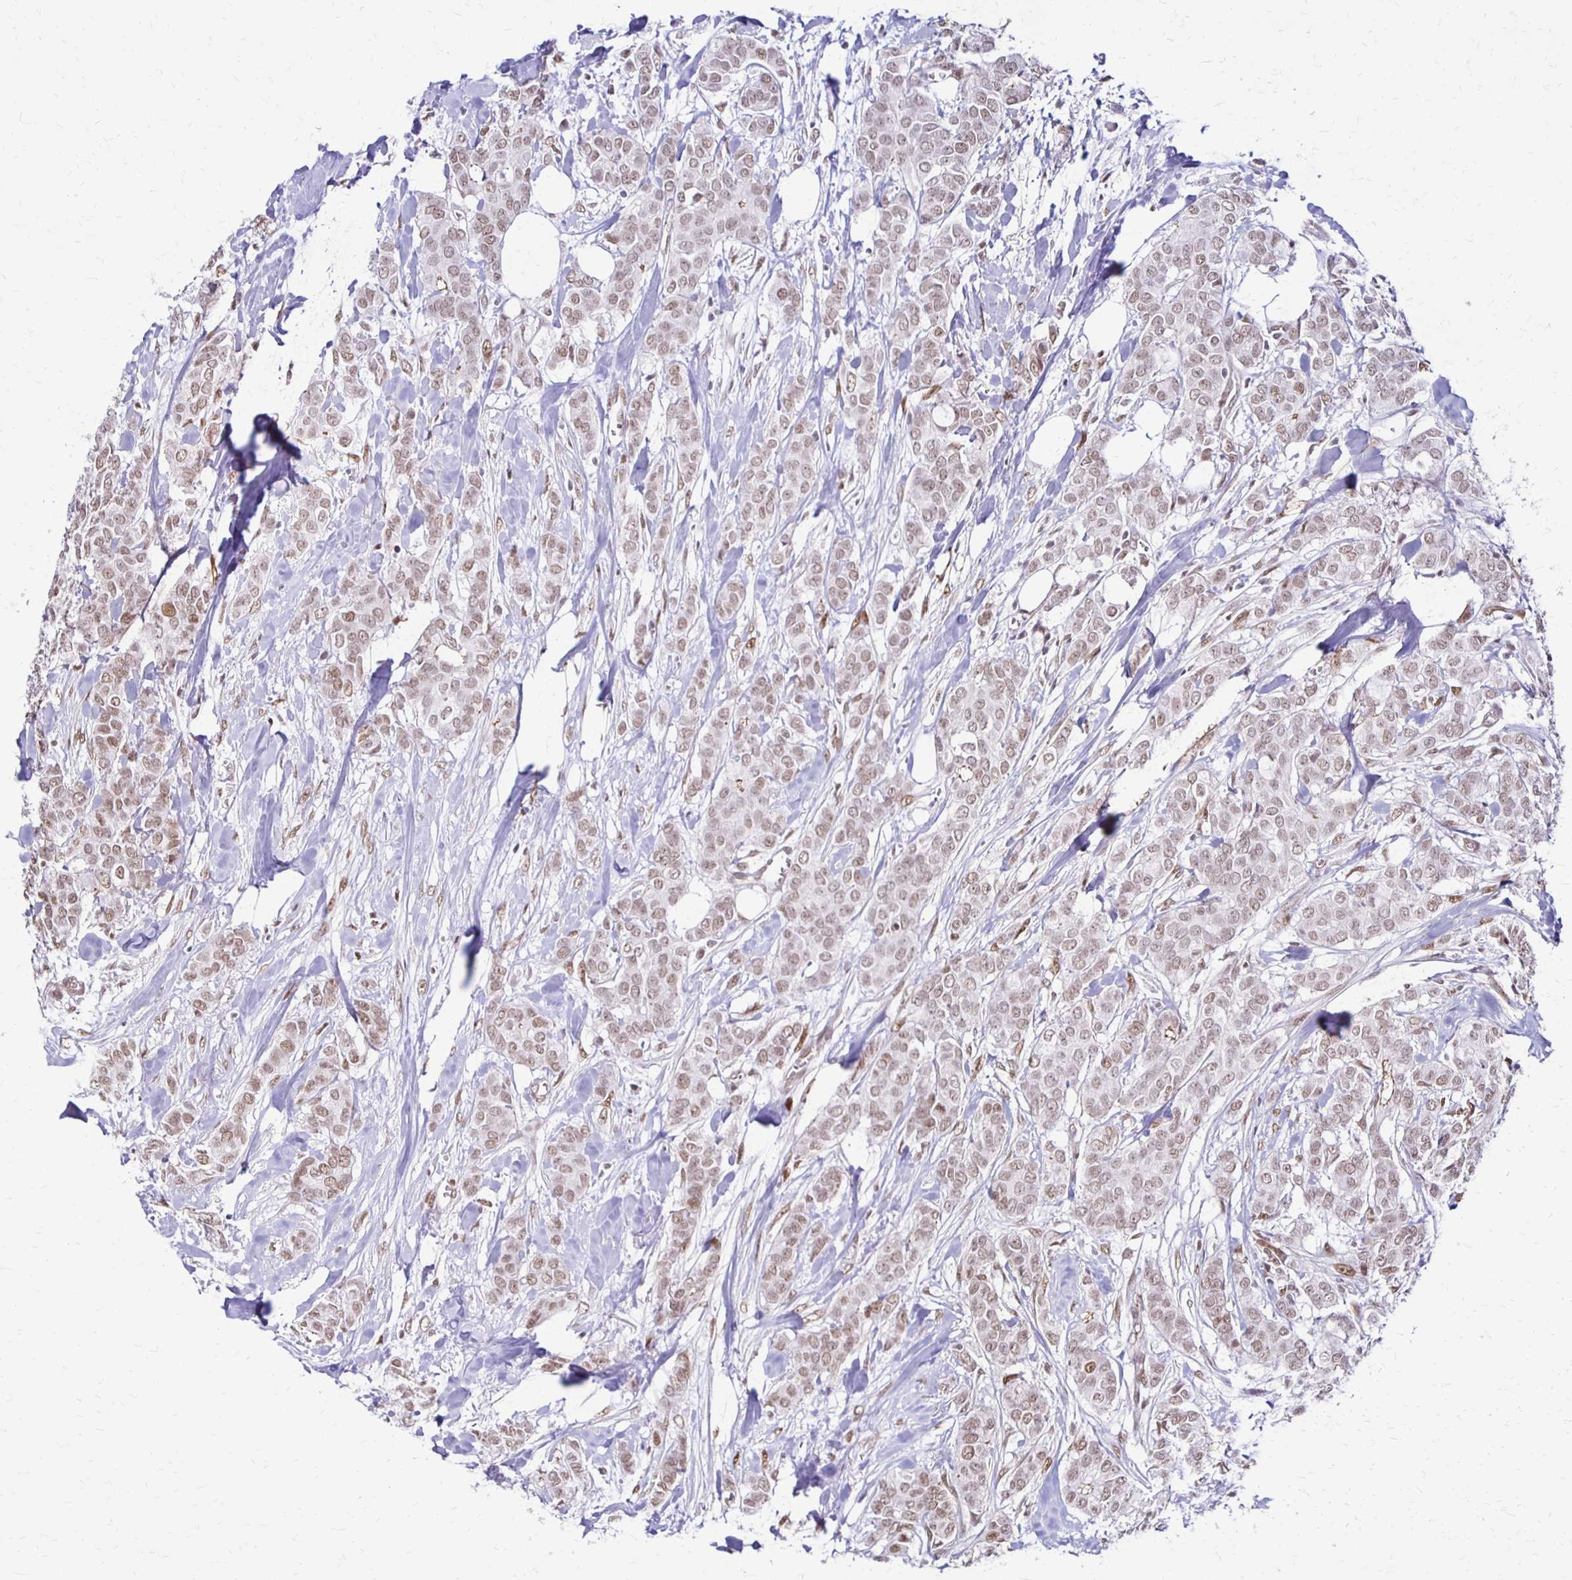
{"staining": {"intensity": "weak", "quantity": ">75%", "location": "nuclear"}, "tissue": "breast cancer", "cell_type": "Tumor cells", "image_type": "cancer", "snomed": [{"axis": "morphology", "description": "Duct carcinoma"}, {"axis": "topography", "description": "Breast"}], "caption": "DAB immunohistochemical staining of human infiltrating ductal carcinoma (breast) demonstrates weak nuclear protein positivity in approximately >75% of tumor cells.", "gene": "DDB2", "patient": {"sex": "female", "age": 84}}